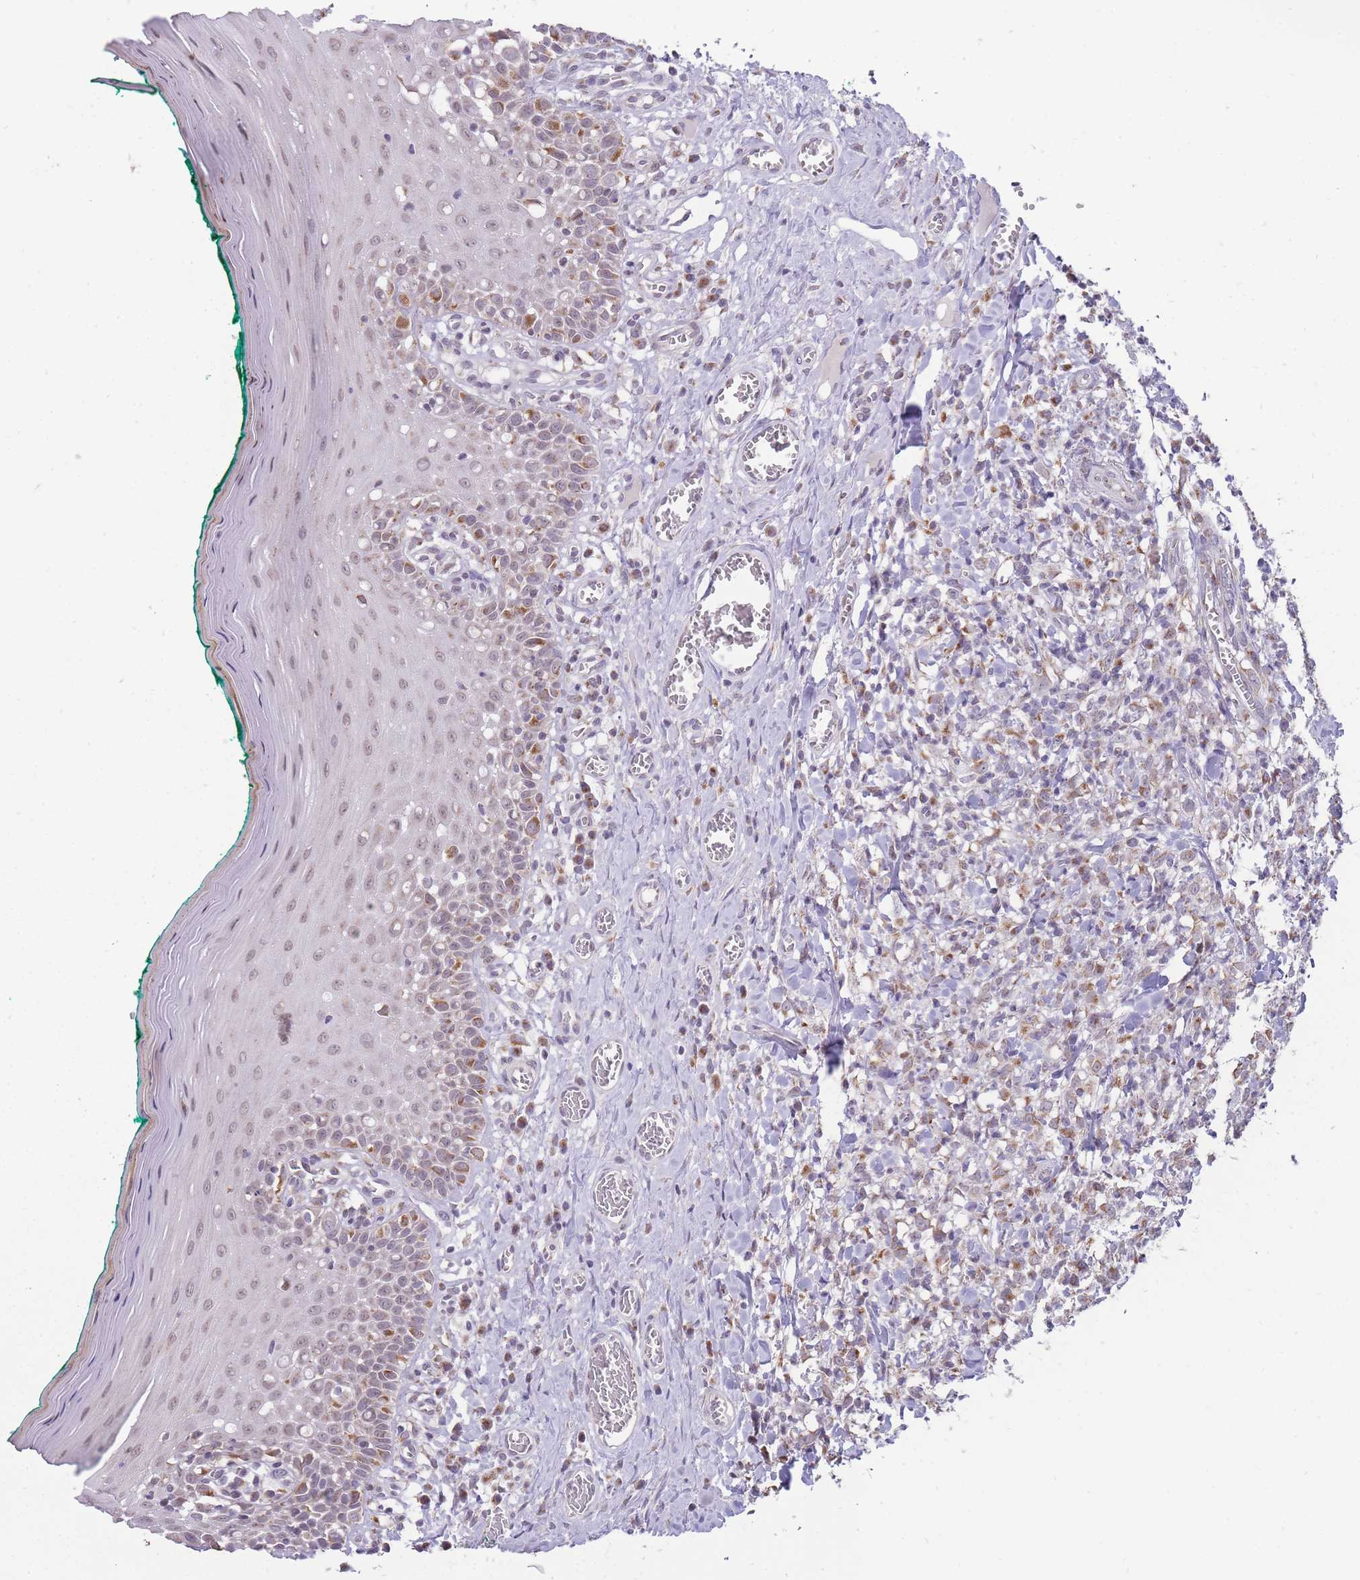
{"staining": {"intensity": "moderate", "quantity": "<25%", "location": "cytoplasmic/membranous"}, "tissue": "oral mucosa", "cell_type": "Squamous epithelial cells", "image_type": "normal", "snomed": [{"axis": "morphology", "description": "Normal tissue, NOS"}, {"axis": "topography", "description": "Oral tissue"}], "caption": "Immunohistochemistry micrograph of unremarkable oral mucosa stained for a protein (brown), which shows low levels of moderate cytoplasmic/membranous expression in approximately <25% of squamous epithelial cells.", "gene": "NELL1", "patient": {"sex": "female", "age": 83}}